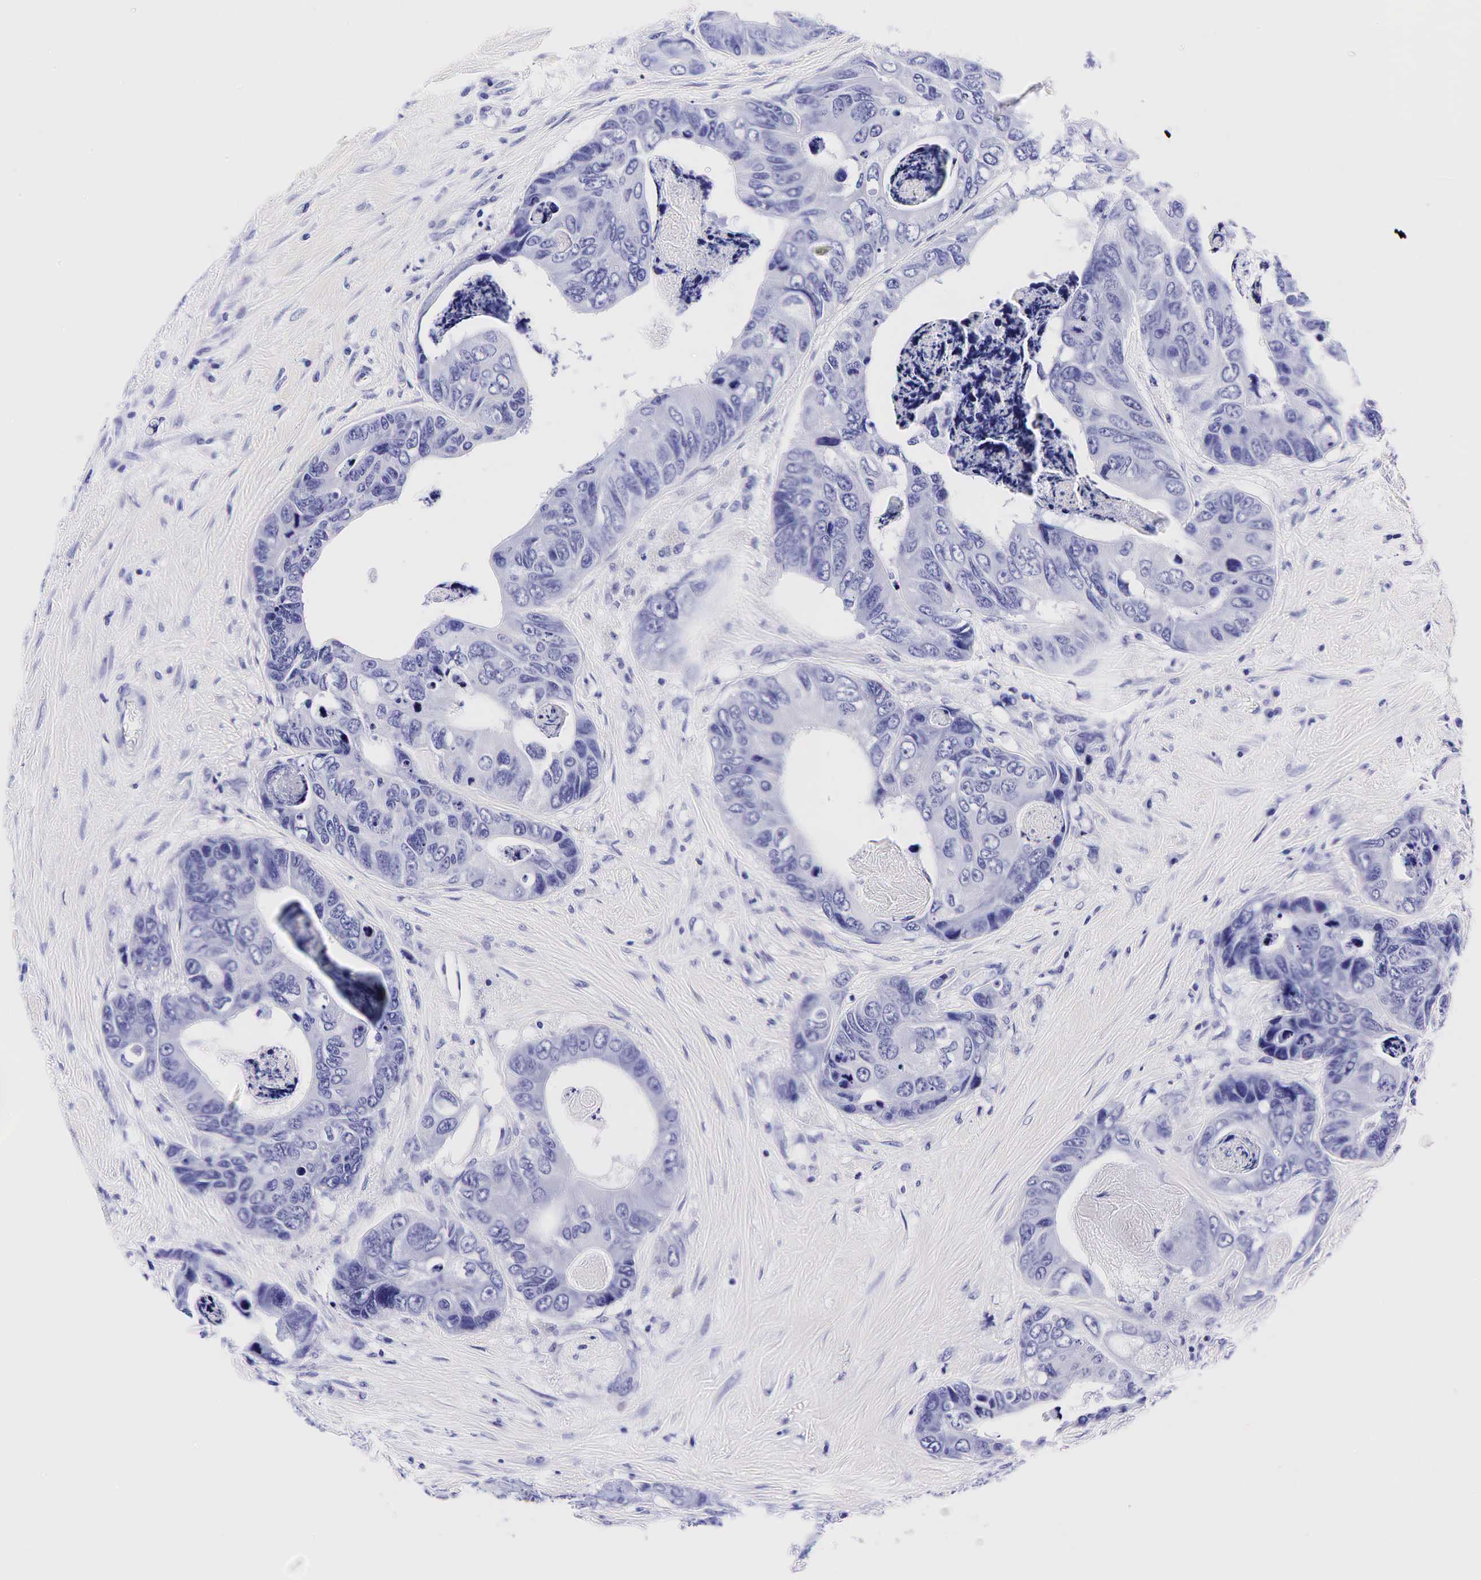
{"staining": {"intensity": "negative", "quantity": "none", "location": "none"}, "tissue": "colorectal cancer", "cell_type": "Tumor cells", "image_type": "cancer", "snomed": [{"axis": "morphology", "description": "Adenocarcinoma, NOS"}, {"axis": "topography", "description": "Colon"}], "caption": "Immunohistochemistry (IHC) of colorectal cancer (adenocarcinoma) exhibits no expression in tumor cells.", "gene": "GCG", "patient": {"sex": "female", "age": 86}}